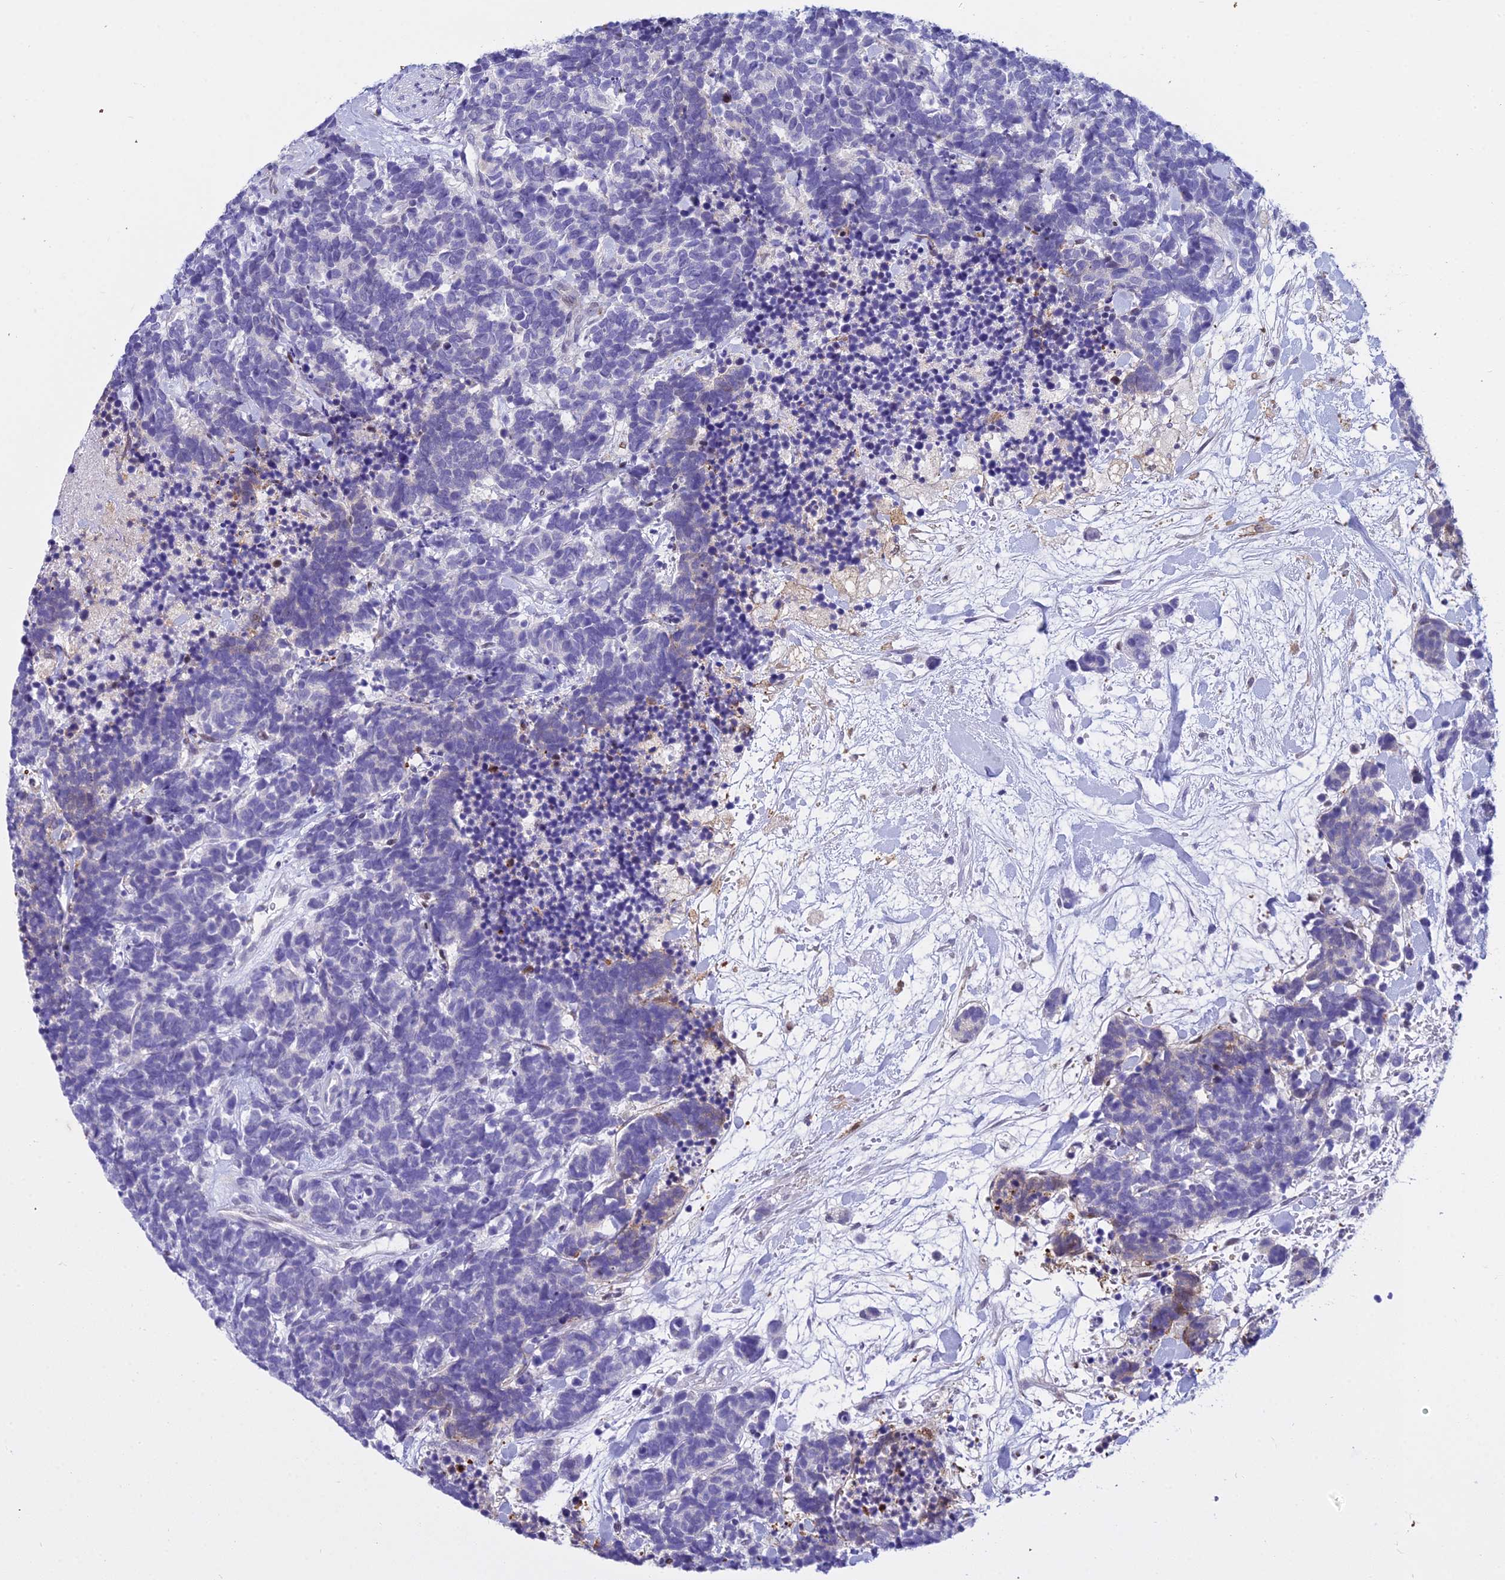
{"staining": {"intensity": "negative", "quantity": "none", "location": "none"}, "tissue": "carcinoid", "cell_type": "Tumor cells", "image_type": "cancer", "snomed": [{"axis": "morphology", "description": "Carcinoma, NOS"}, {"axis": "morphology", "description": "Carcinoid, malignant, NOS"}, {"axis": "topography", "description": "Prostate"}], "caption": "Immunohistochemistry (IHC) micrograph of human carcinoid stained for a protein (brown), which exhibits no staining in tumor cells. (Stains: DAB (3,3'-diaminobenzidine) immunohistochemistry (IHC) with hematoxylin counter stain, Microscopy: brightfield microscopy at high magnification).", "gene": "ZMIZ1", "patient": {"sex": "male", "age": 57}}